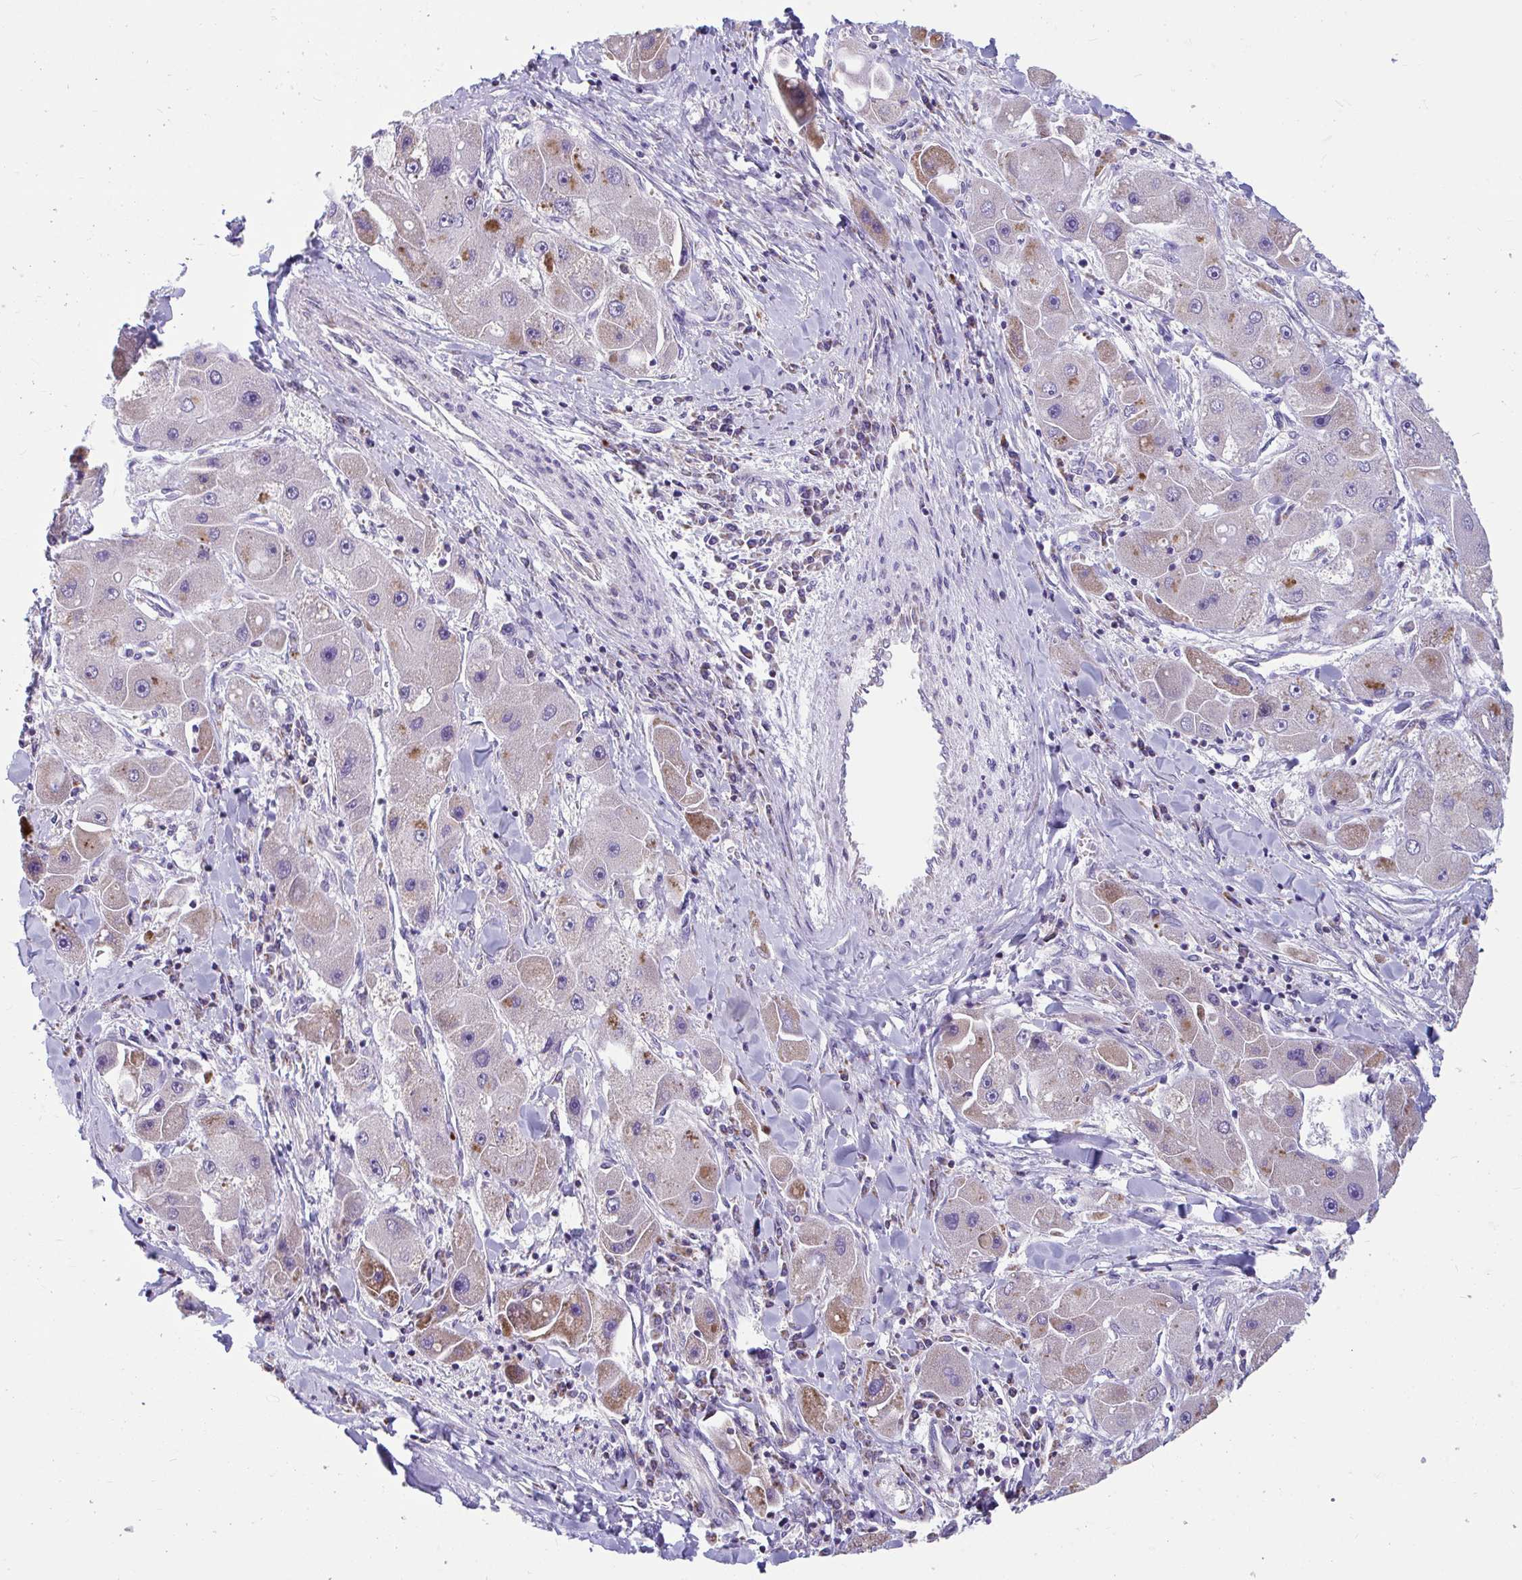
{"staining": {"intensity": "moderate", "quantity": "25%-75%", "location": "cytoplasmic/membranous"}, "tissue": "liver cancer", "cell_type": "Tumor cells", "image_type": "cancer", "snomed": [{"axis": "morphology", "description": "Carcinoma, Hepatocellular, NOS"}, {"axis": "topography", "description": "Liver"}], "caption": "Protein staining of liver cancer (hepatocellular carcinoma) tissue exhibits moderate cytoplasmic/membranous positivity in about 25%-75% of tumor cells.", "gene": "OR13A1", "patient": {"sex": "male", "age": 24}}